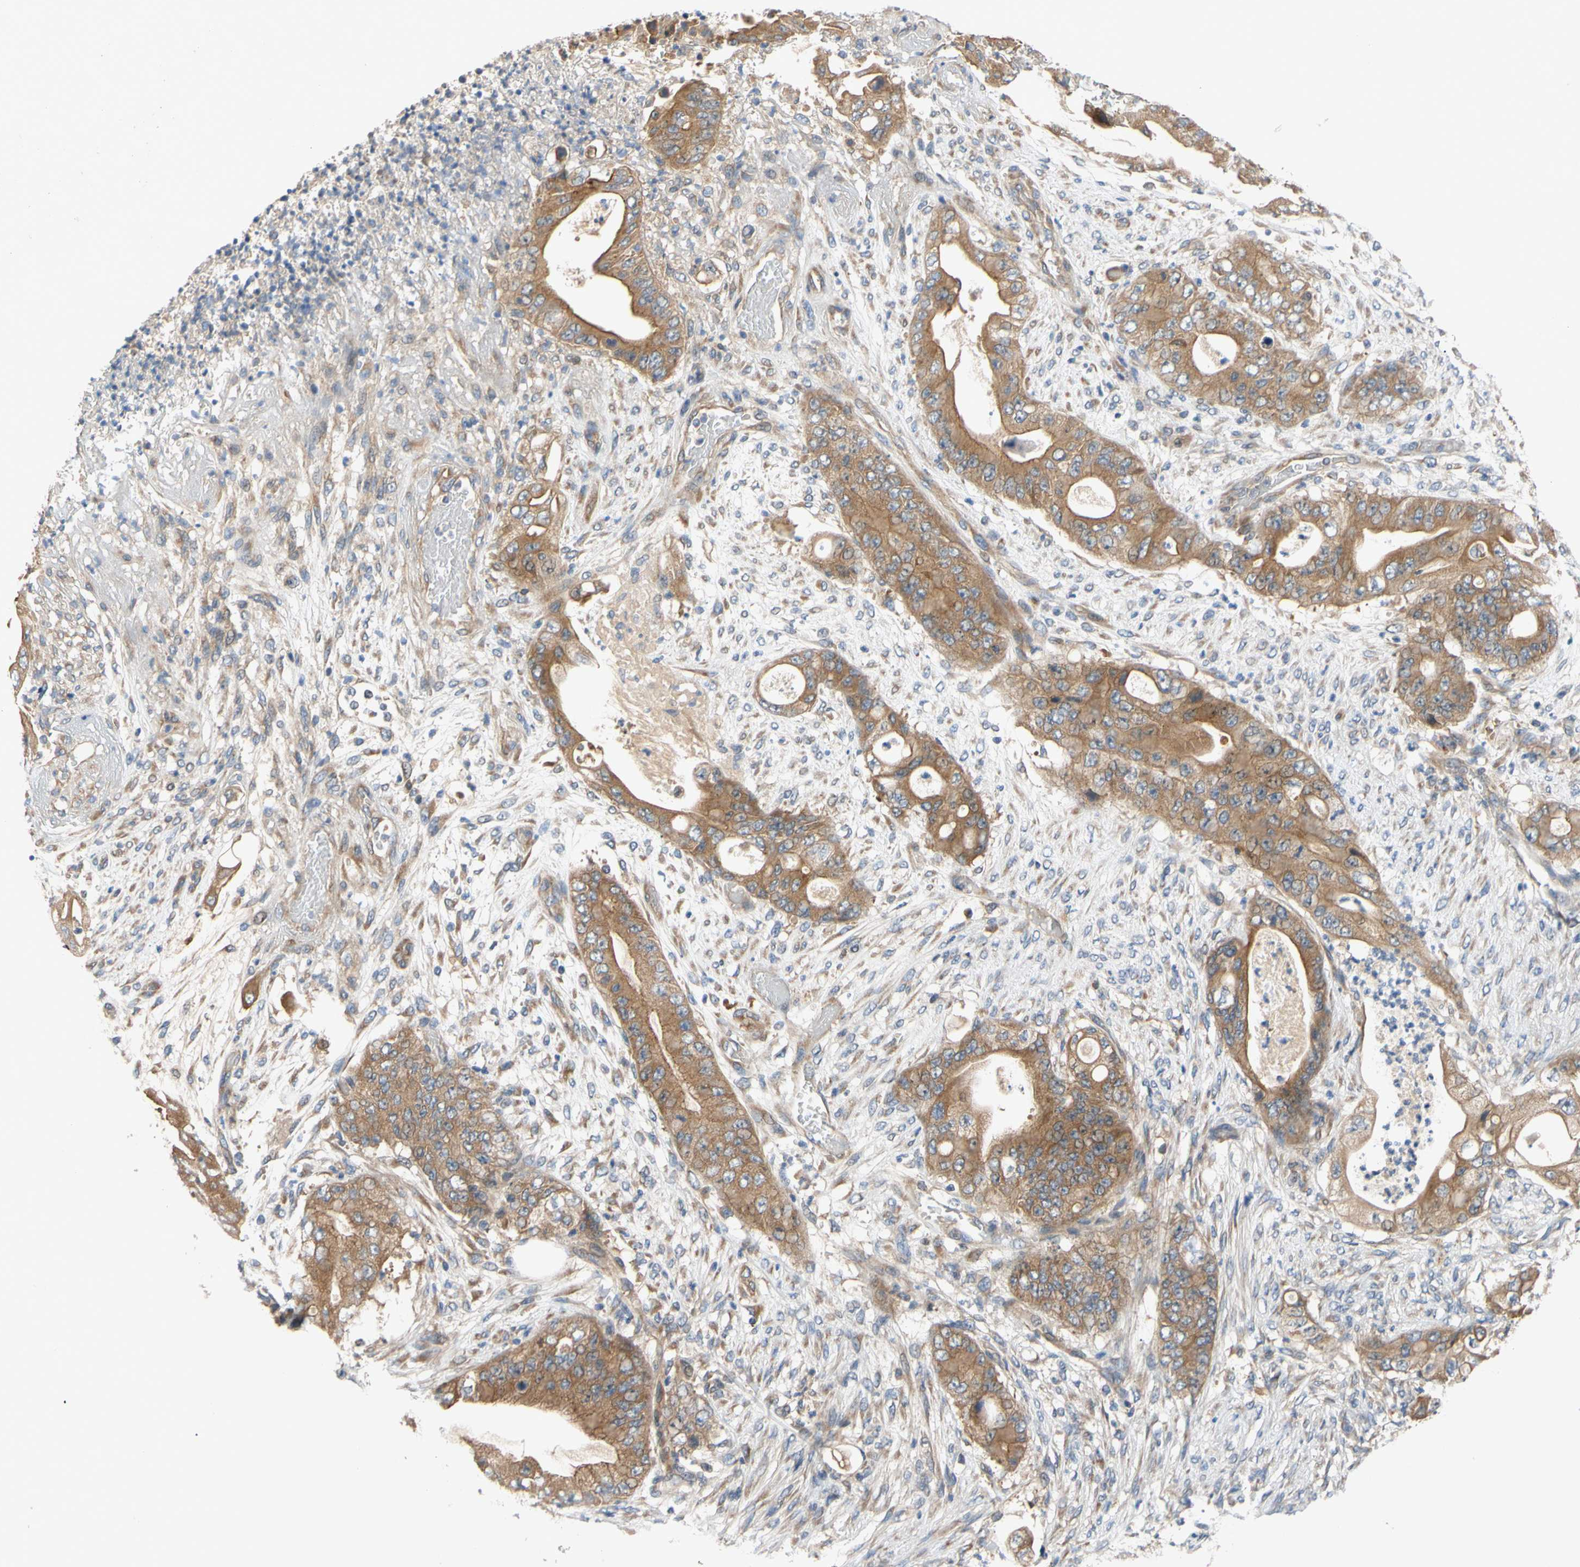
{"staining": {"intensity": "moderate", "quantity": ">75%", "location": "cytoplasmic/membranous"}, "tissue": "stomach cancer", "cell_type": "Tumor cells", "image_type": "cancer", "snomed": [{"axis": "morphology", "description": "Adenocarcinoma, NOS"}, {"axis": "topography", "description": "Stomach"}], "caption": "Human stomach cancer (adenocarcinoma) stained for a protein (brown) shows moderate cytoplasmic/membranous positive positivity in approximately >75% of tumor cells.", "gene": "MBTPS2", "patient": {"sex": "female", "age": 73}}